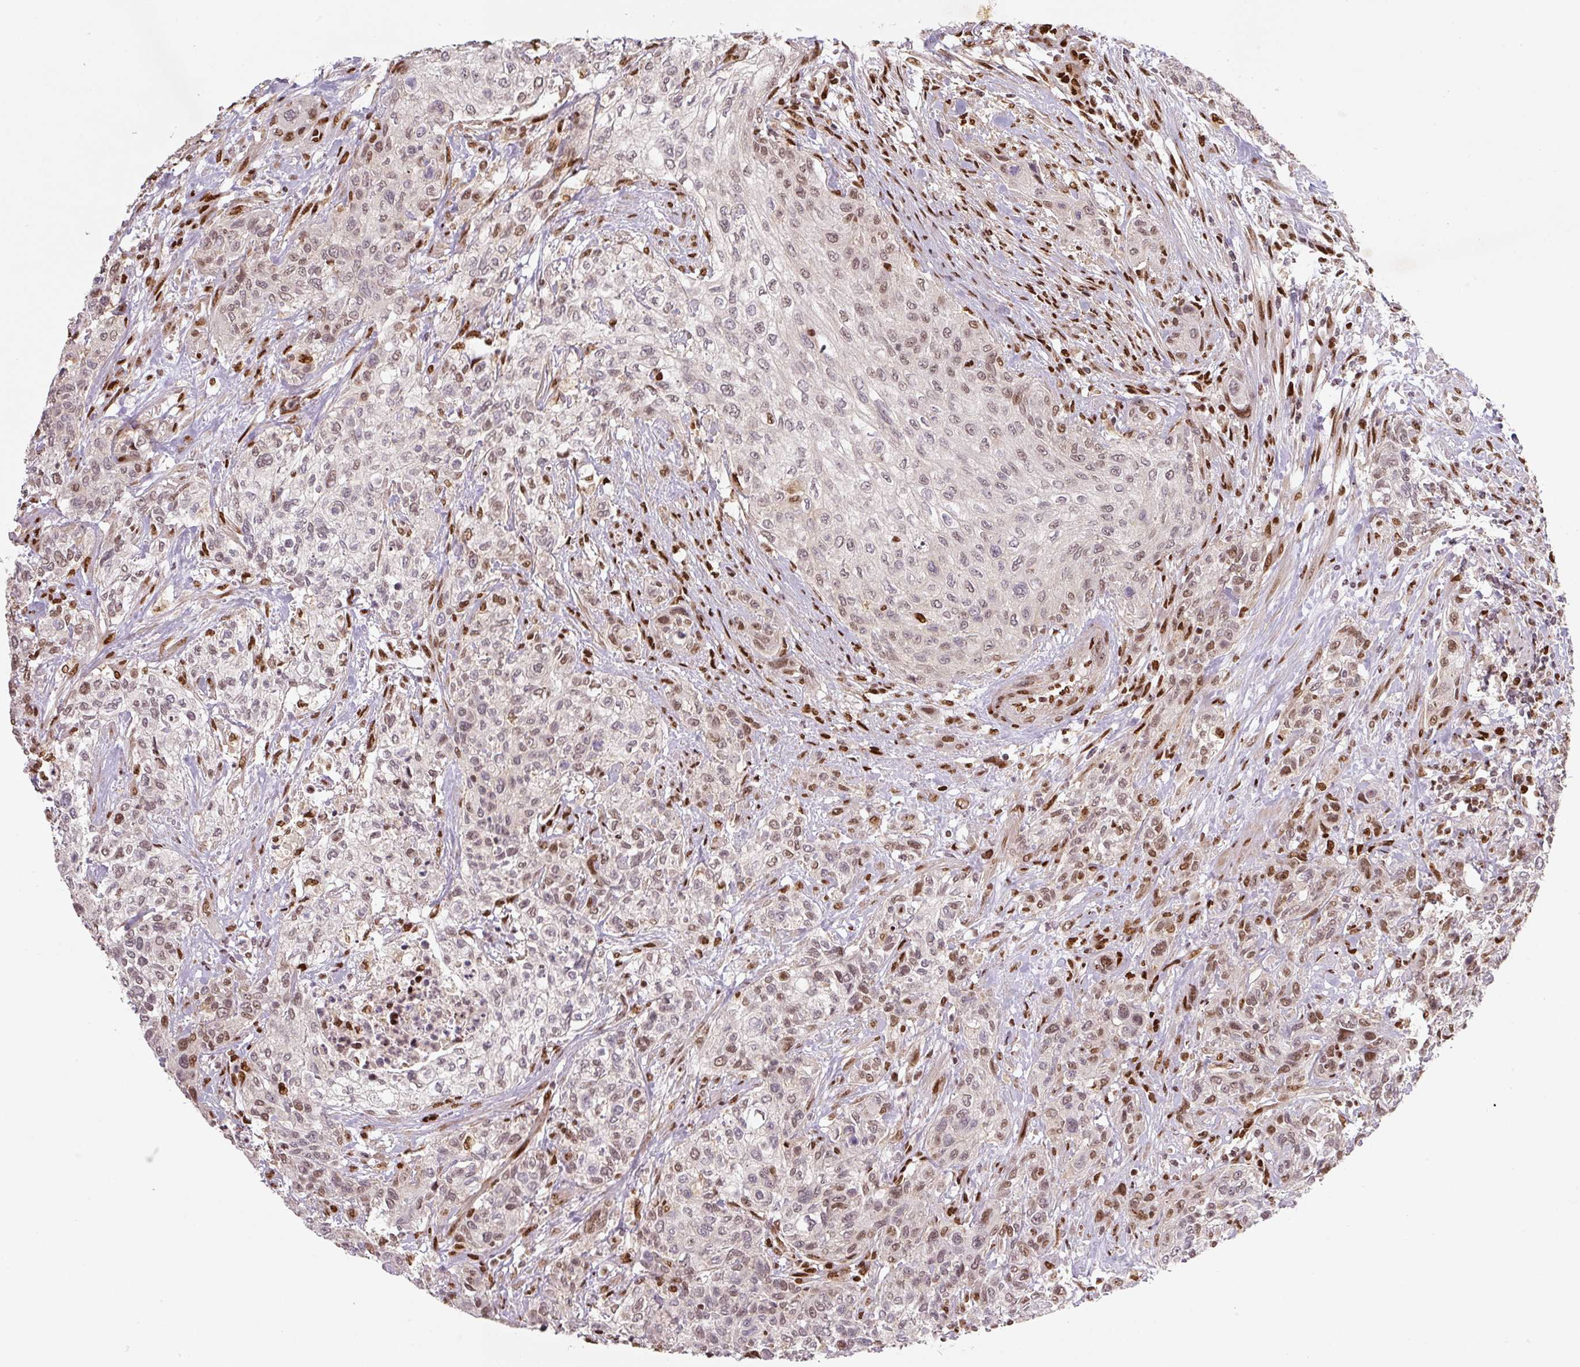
{"staining": {"intensity": "weak", "quantity": "<25%", "location": "nuclear"}, "tissue": "urothelial cancer", "cell_type": "Tumor cells", "image_type": "cancer", "snomed": [{"axis": "morphology", "description": "Normal tissue, NOS"}, {"axis": "morphology", "description": "Urothelial carcinoma, NOS"}, {"axis": "topography", "description": "Urinary bladder"}, {"axis": "topography", "description": "Peripheral nerve tissue"}], "caption": "High power microscopy micrograph of an IHC histopathology image of urothelial cancer, revealing no significant staining in tumor cells.", "gene": "PYDC2", "patient": {"sex": "male", "age": 35}}